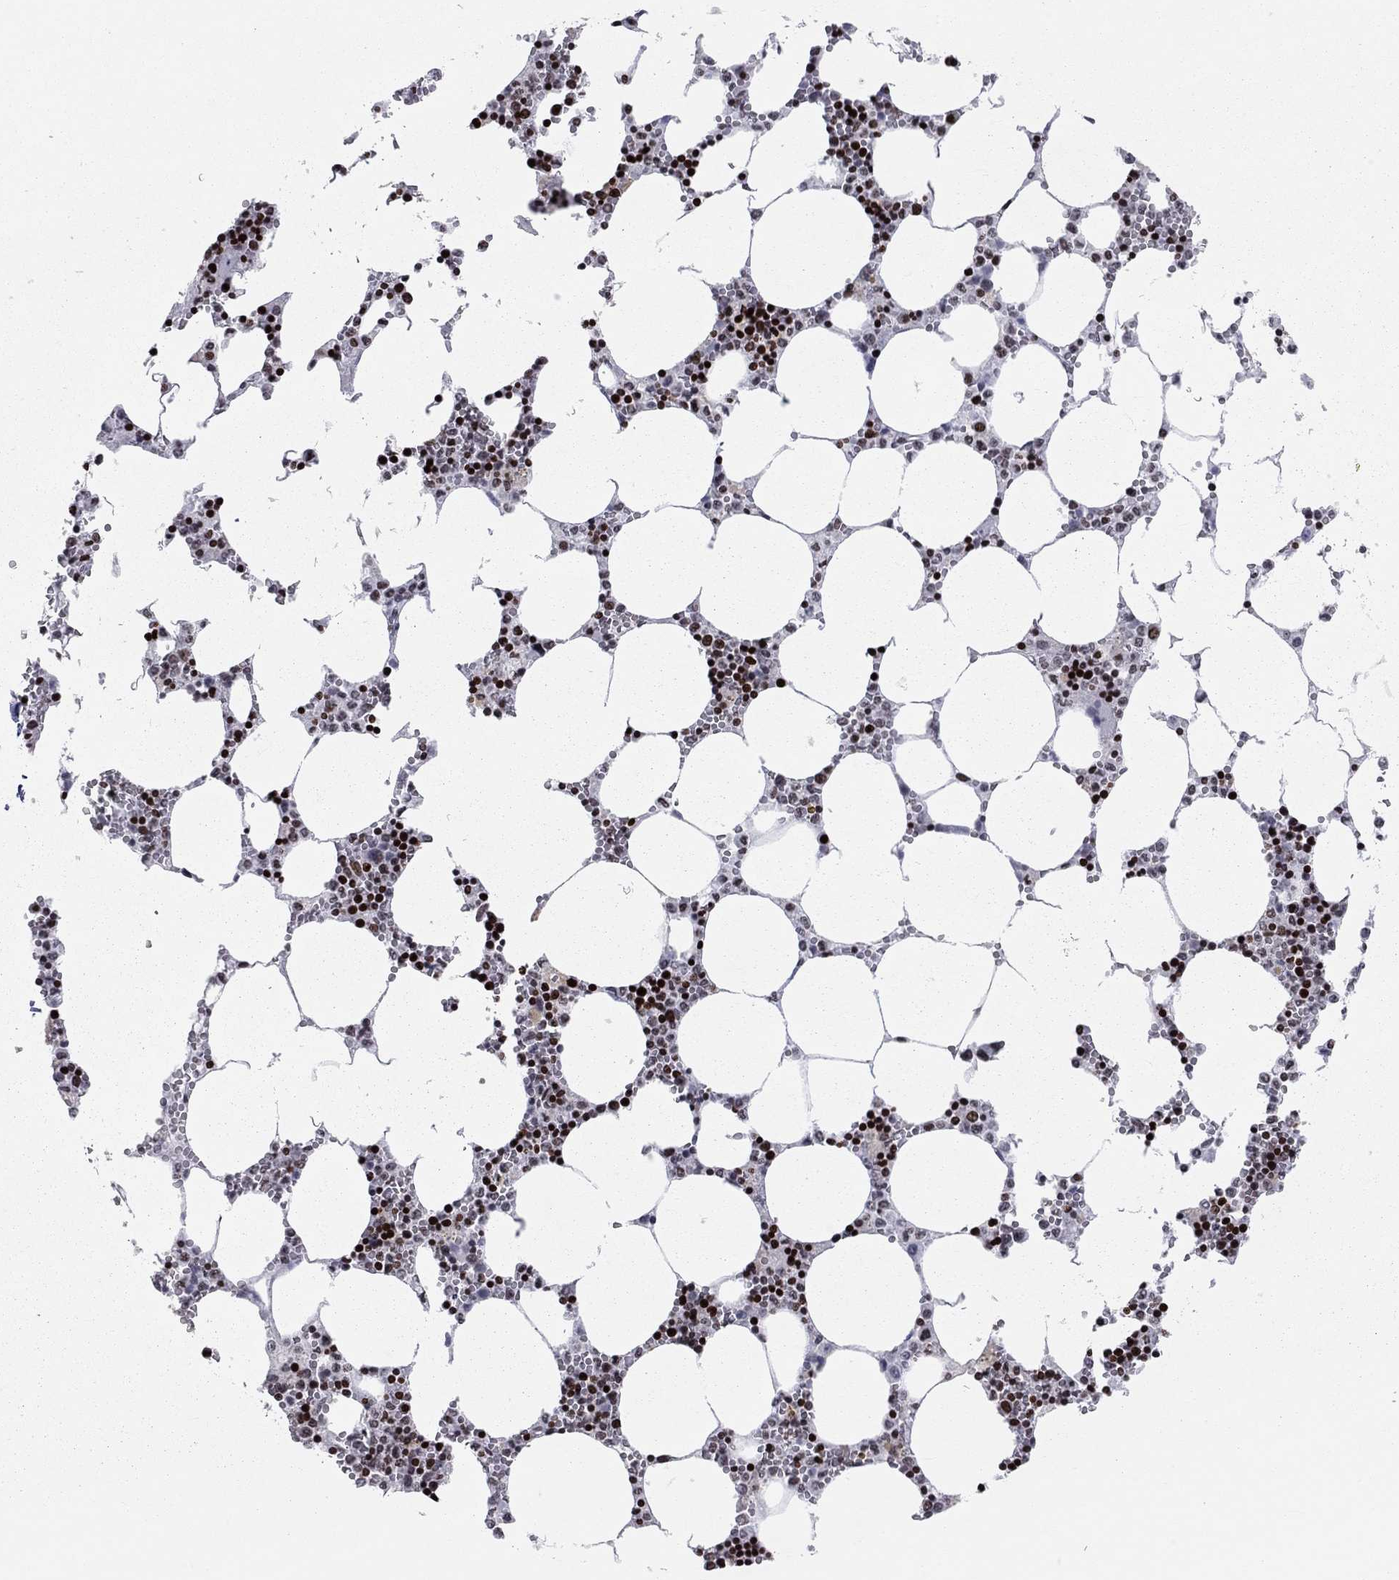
{"staining": {"intensity": "strong", "quantity": "25%-75%", "location": "nuclear"}, "tissue": "bone marrow", "cell_type": "Hematopoietic cells", "image_type": "normal", "snomed": [{"axis": "morphology", "description": "Normal tissue, NOS"}, {"axis": "topography", "description": "Bone marrow"}], "caption": "The micrograph displays a brown stain indicating the presence of a protein in the nuclear of hematopoietic cells in bone marrow.", "gene": "H2AX", "patient": {"sex": "female", "age": 64}}